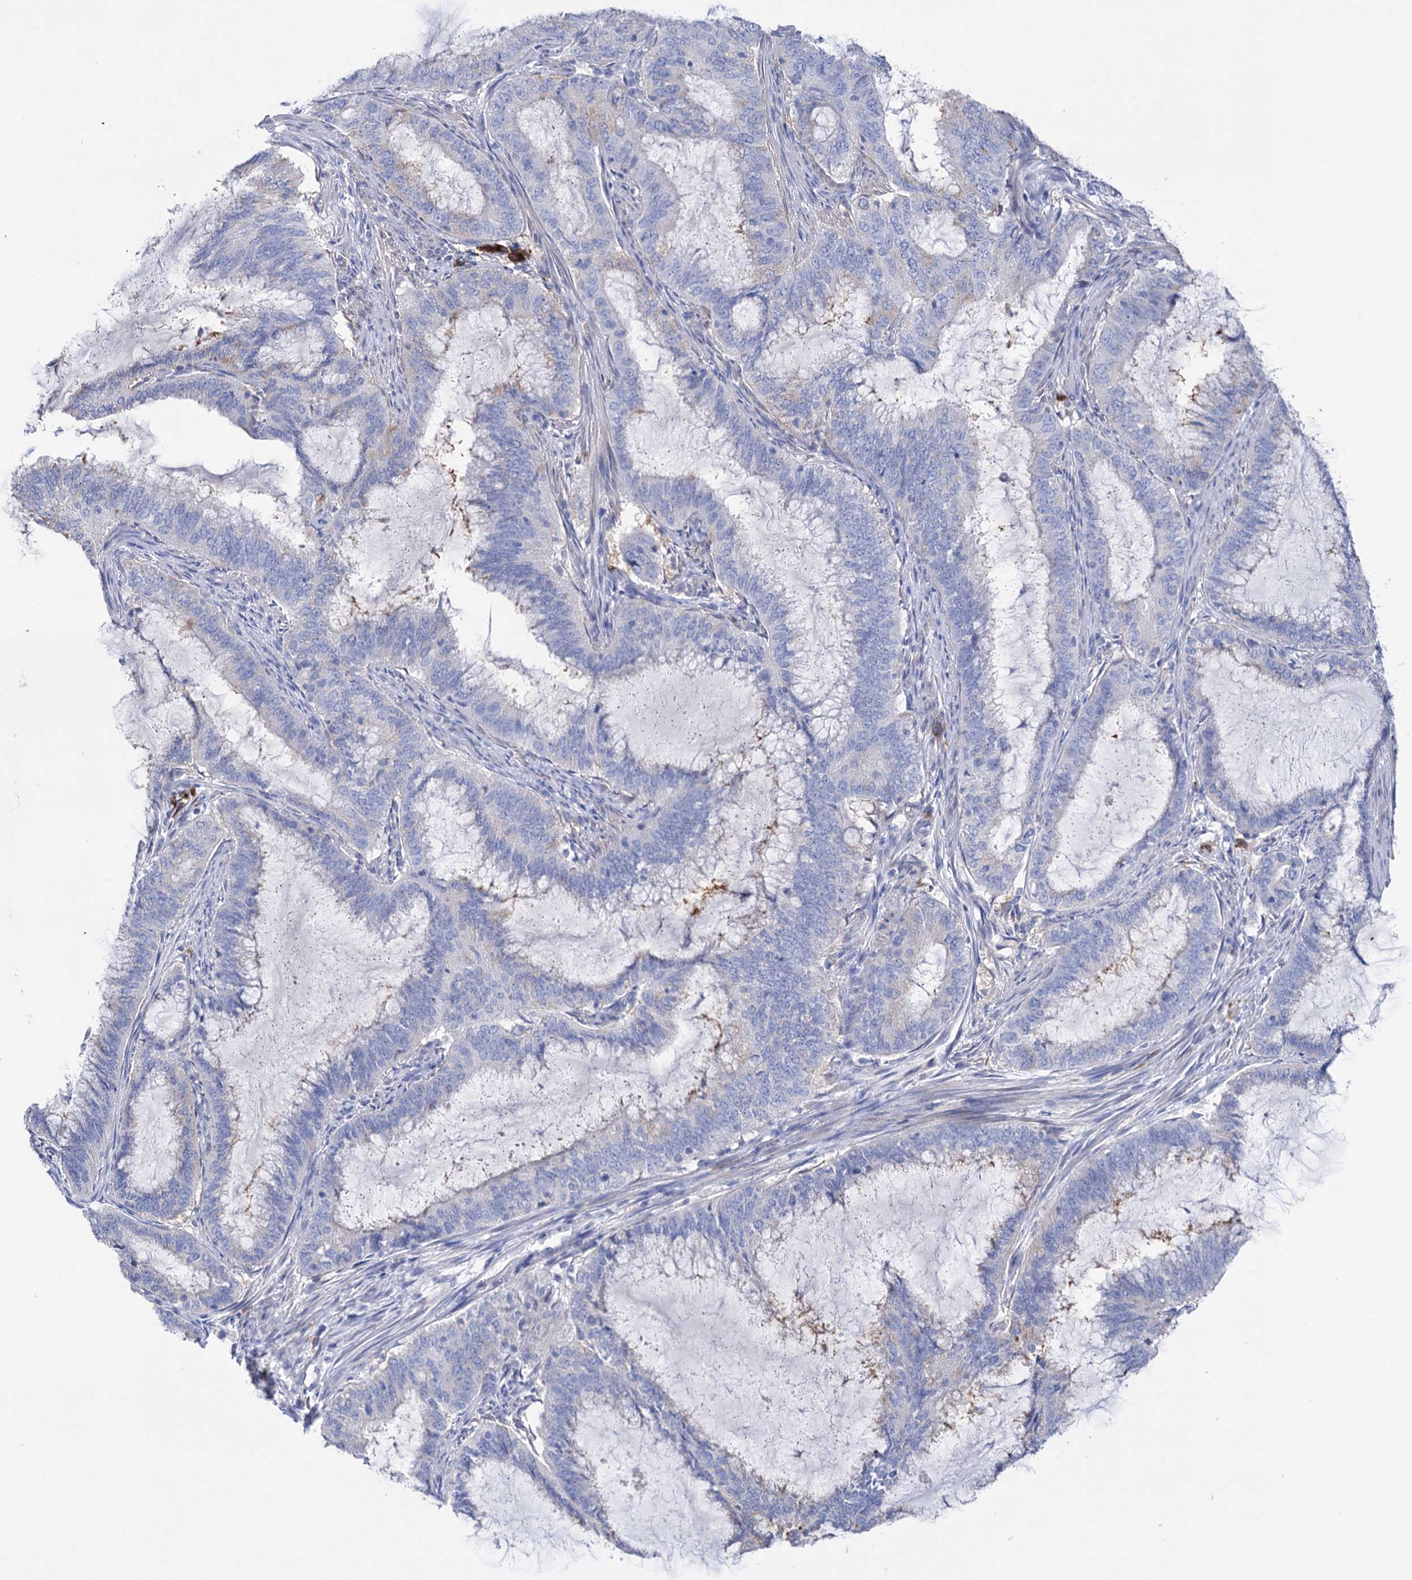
{"staining": {"intensity": "negative", "quantity": "none", "location": "none"}, "tissue": "endometrial cancer", "cell_type": "Tumor cells", "image_type": "cancer", "snomed": [{"axis": "morphology", "description": "Adenocarcinoma, NOS"}, {"axis": "topography", "description": "Endometrium"}], "caption": "IHC micrograph of neoplastic tissue: human adenocarcinoma (endometrial) stained with DAB shows no significant protein staining in tumor cells.", "gene": "BBS4", "patient": {"sex": "female", "age": 51}}